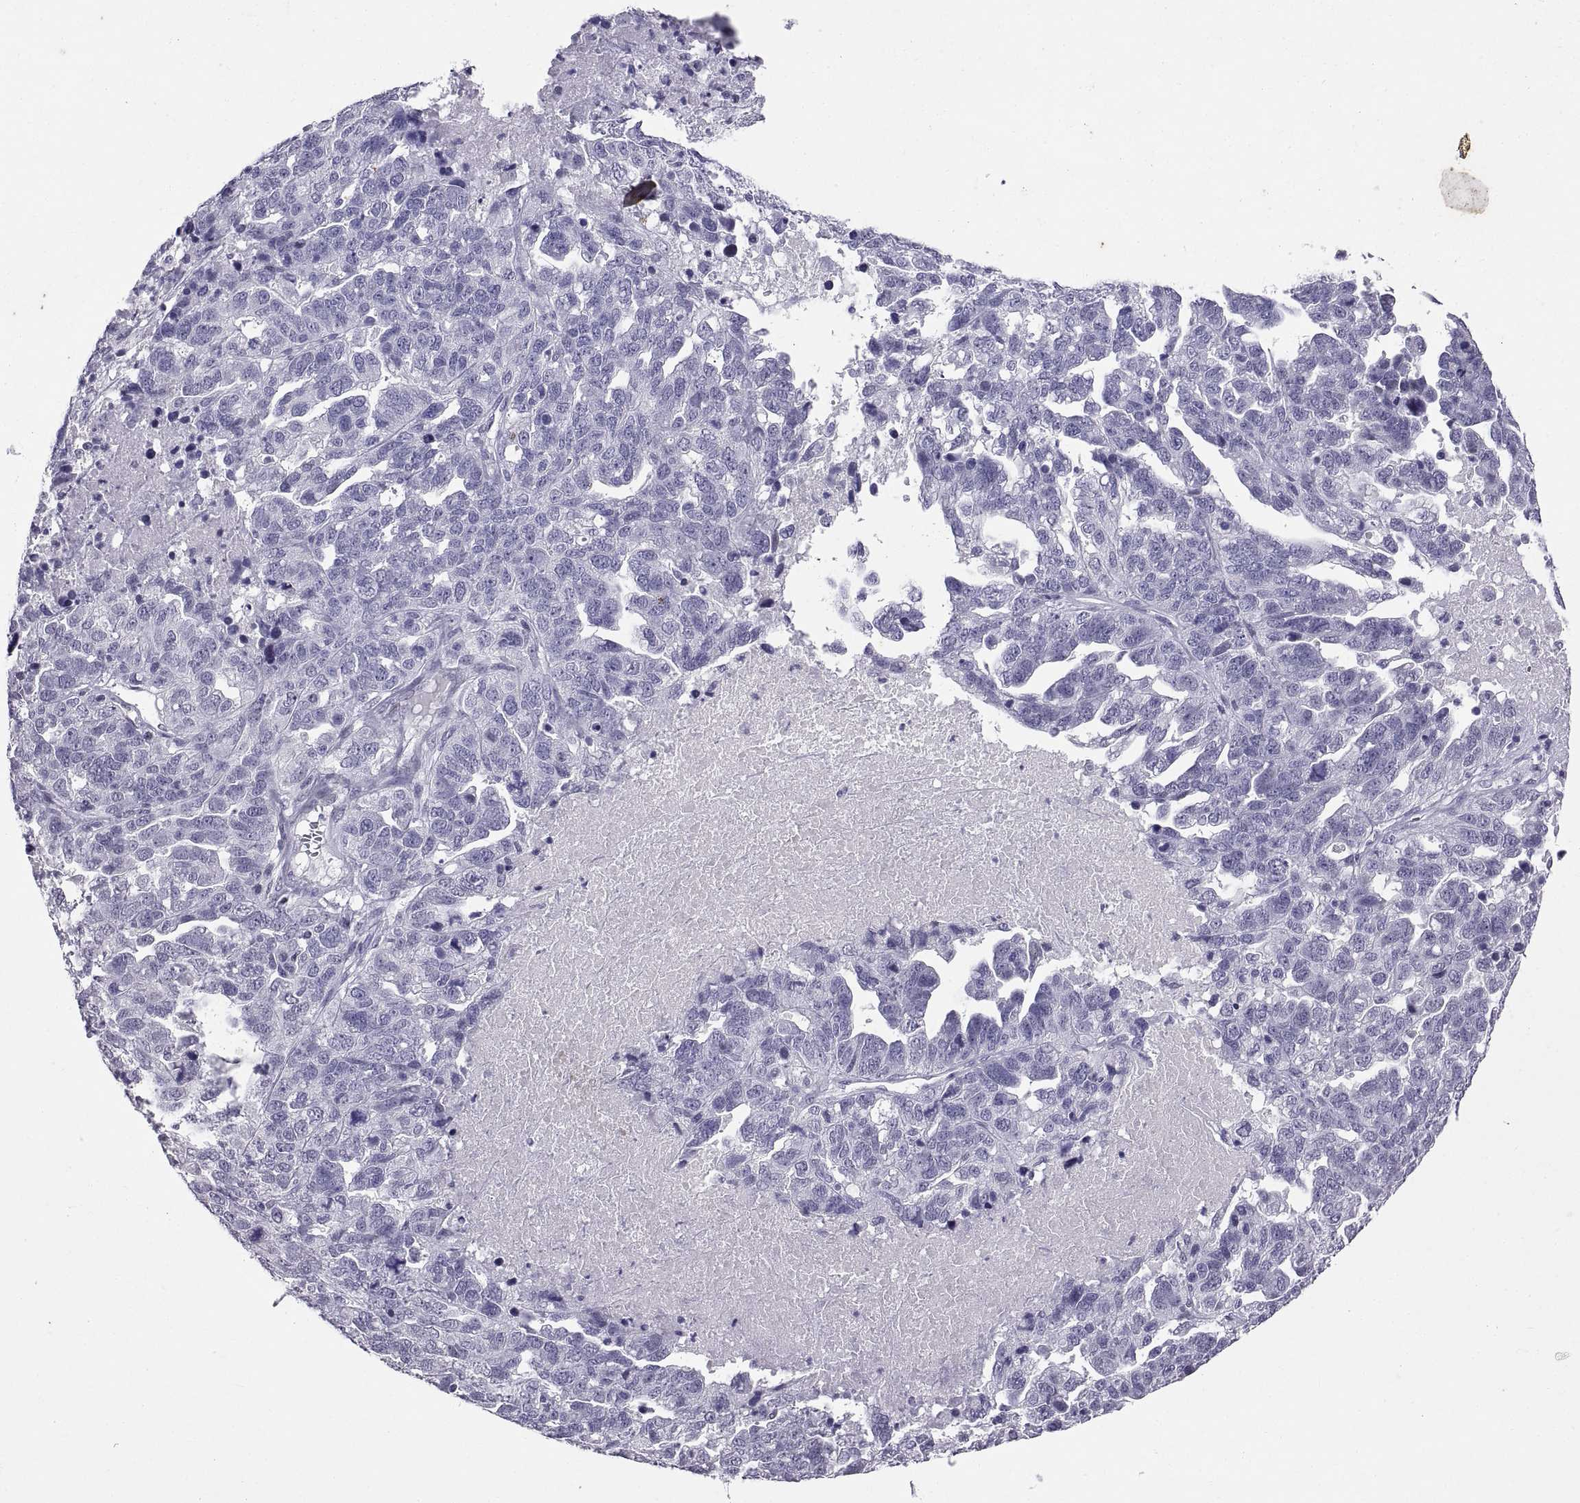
{"staining": {"intensity": "negative", "quantity": "none", "location": "none"}, "tissue": "ovarian cancer", "cell_type": "Tumor cells", "image_type": "cancer", "snomed": [{"axis": "morphology", "description": "Cystadenocarcinoma, serous, NOS"}, {"axis": "topography", "description": "Ovary"}], "caption": "Immunohistochemical staining of ovarian cancer exhibits no significant positivity in tumor cells.", "gene": "KRT77", "patient": {"sex": "female", "age": 71}}